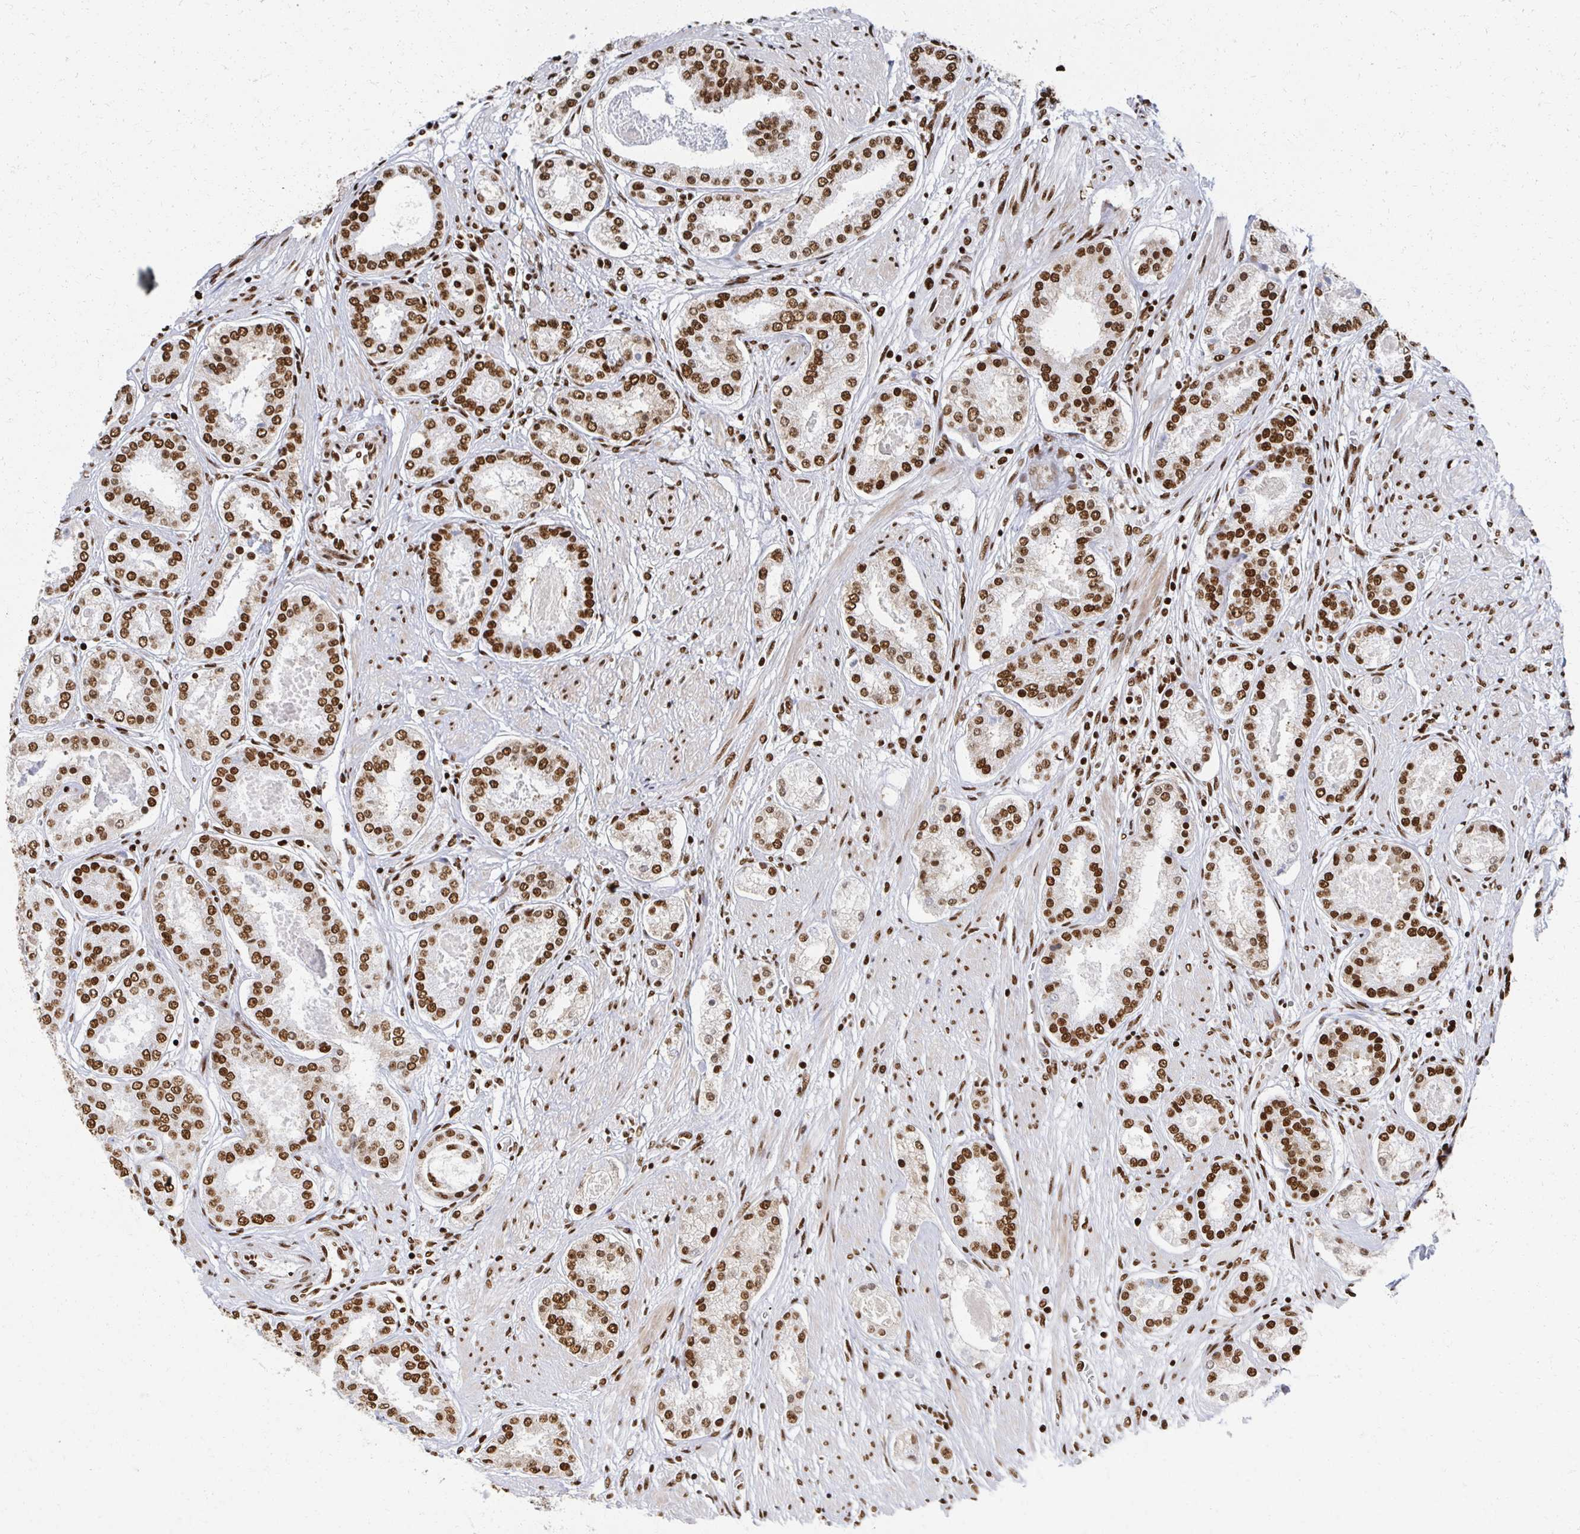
{"staining": {"intensity": "strong", "quantity": ">75%", "location": "nuclear"}, "tissue": "prostate cancer", "cell_type": "Tumor cells", "image_type": "cancer", "snomed": [{"axis": "morphology", "description": "Adenocarcinoma, High grade"}, {"axis": "topography", "description": "Prostate"}], "caption": "Protein expression by IHC displays strong nuclear positivity in approximately >75% of tumor cells in prostate cancer.", "gene": "RBBP7", "patient": {"sex": "male", "age": 63}}